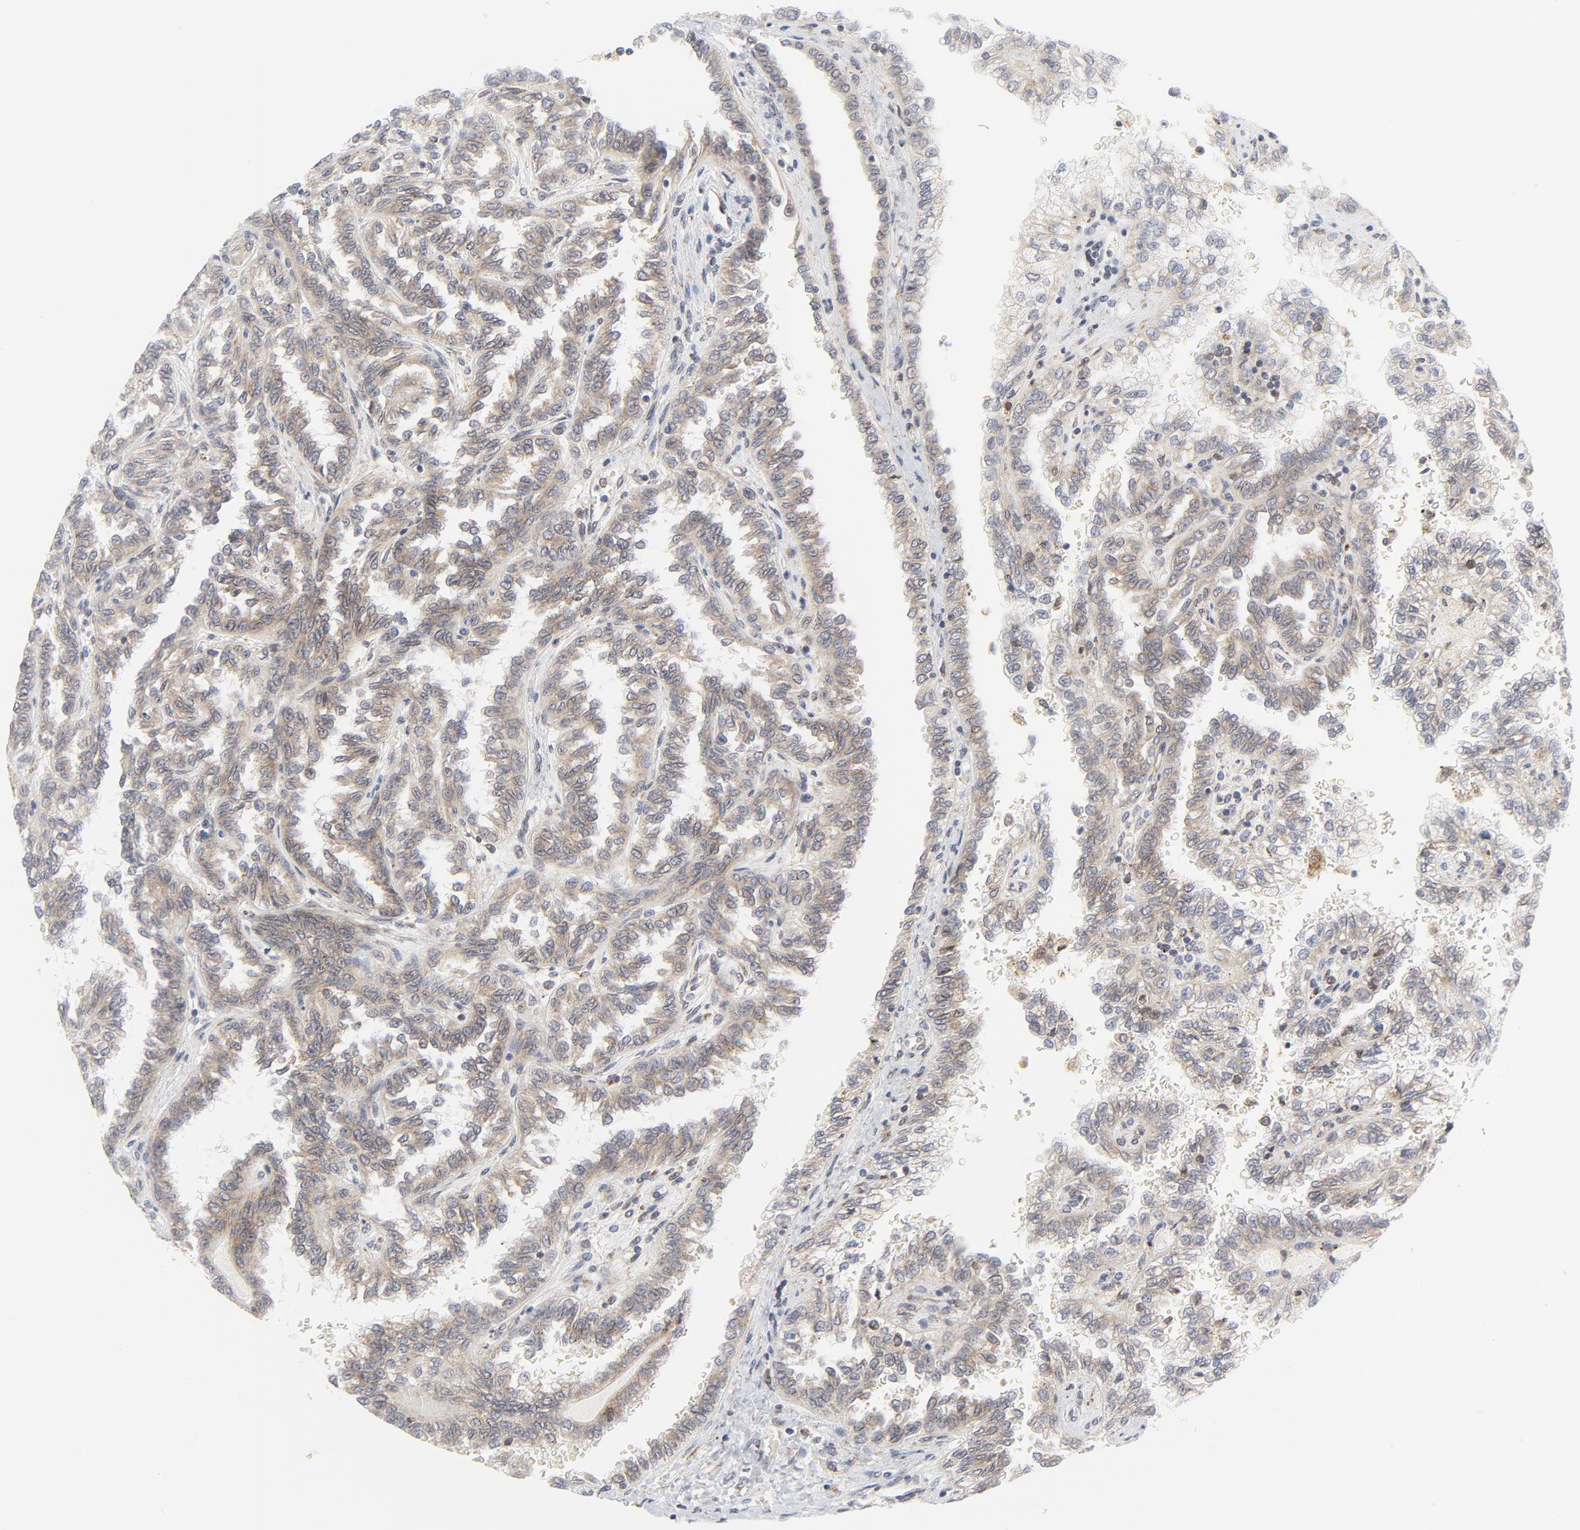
{"staining": {"intensity": "weak", "quantity": ">75%", "location": "cytoplasmic/membranous"}, "tissue": "renal cancer", "cell_type": "Tumor cells", "image_type": "cancer", "snomed": [{"axis": "morphology", "description": "Inflammation, NOS"}, {"axis": "morphology", "description": "Adenocarcinoma, NOS"}, {"axis": "topography", "description": "Kidney"}], "caption": "The micrograph demonstrates staining of renal cancer, revealing weak cytoplasmic/membranous protein staining (brown color) within tumor cells.", "gene": "LRP6", "patient": {"sex": "male", "age": 68}}